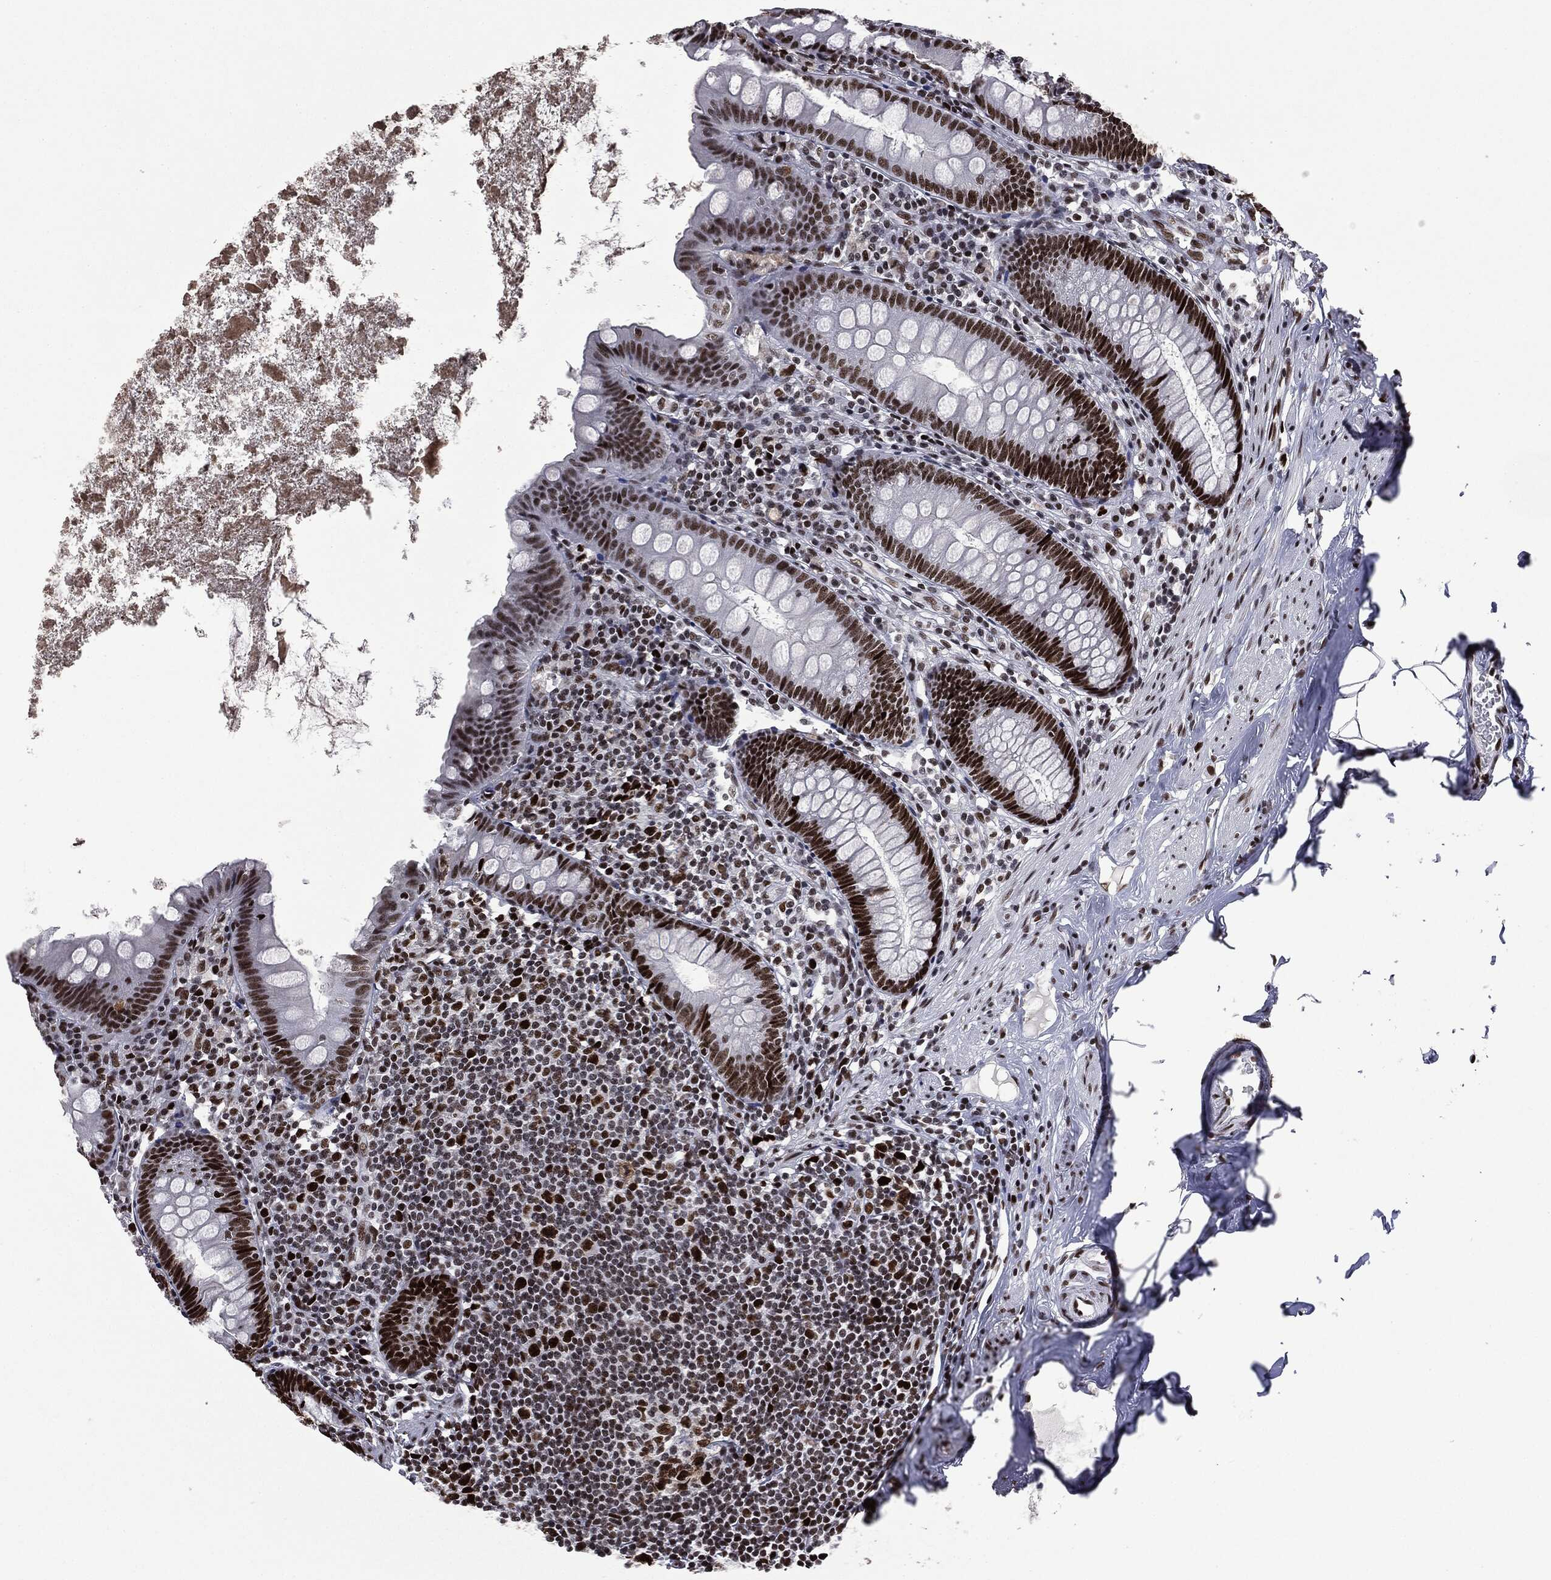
{"staining": {"intensity": "strong", "quantity": ">75%", "location": "nuclear"}, "tissue": "appendix", "cell_type": "Glandular cells", "image_type": "normal", "snomed": [{"axis": "morphology", "description": "Normal tissue, NOS"}, {"axis": "topography", "description": "Appendix"}], "caption": "Glandular cells reveal strong nuclear positivity in approximately >75% of cells in unremarkable appendix. Nuclei are stained in blue.", "gene": "MSH2", "patient": {"sex": "female", "age": 82}}